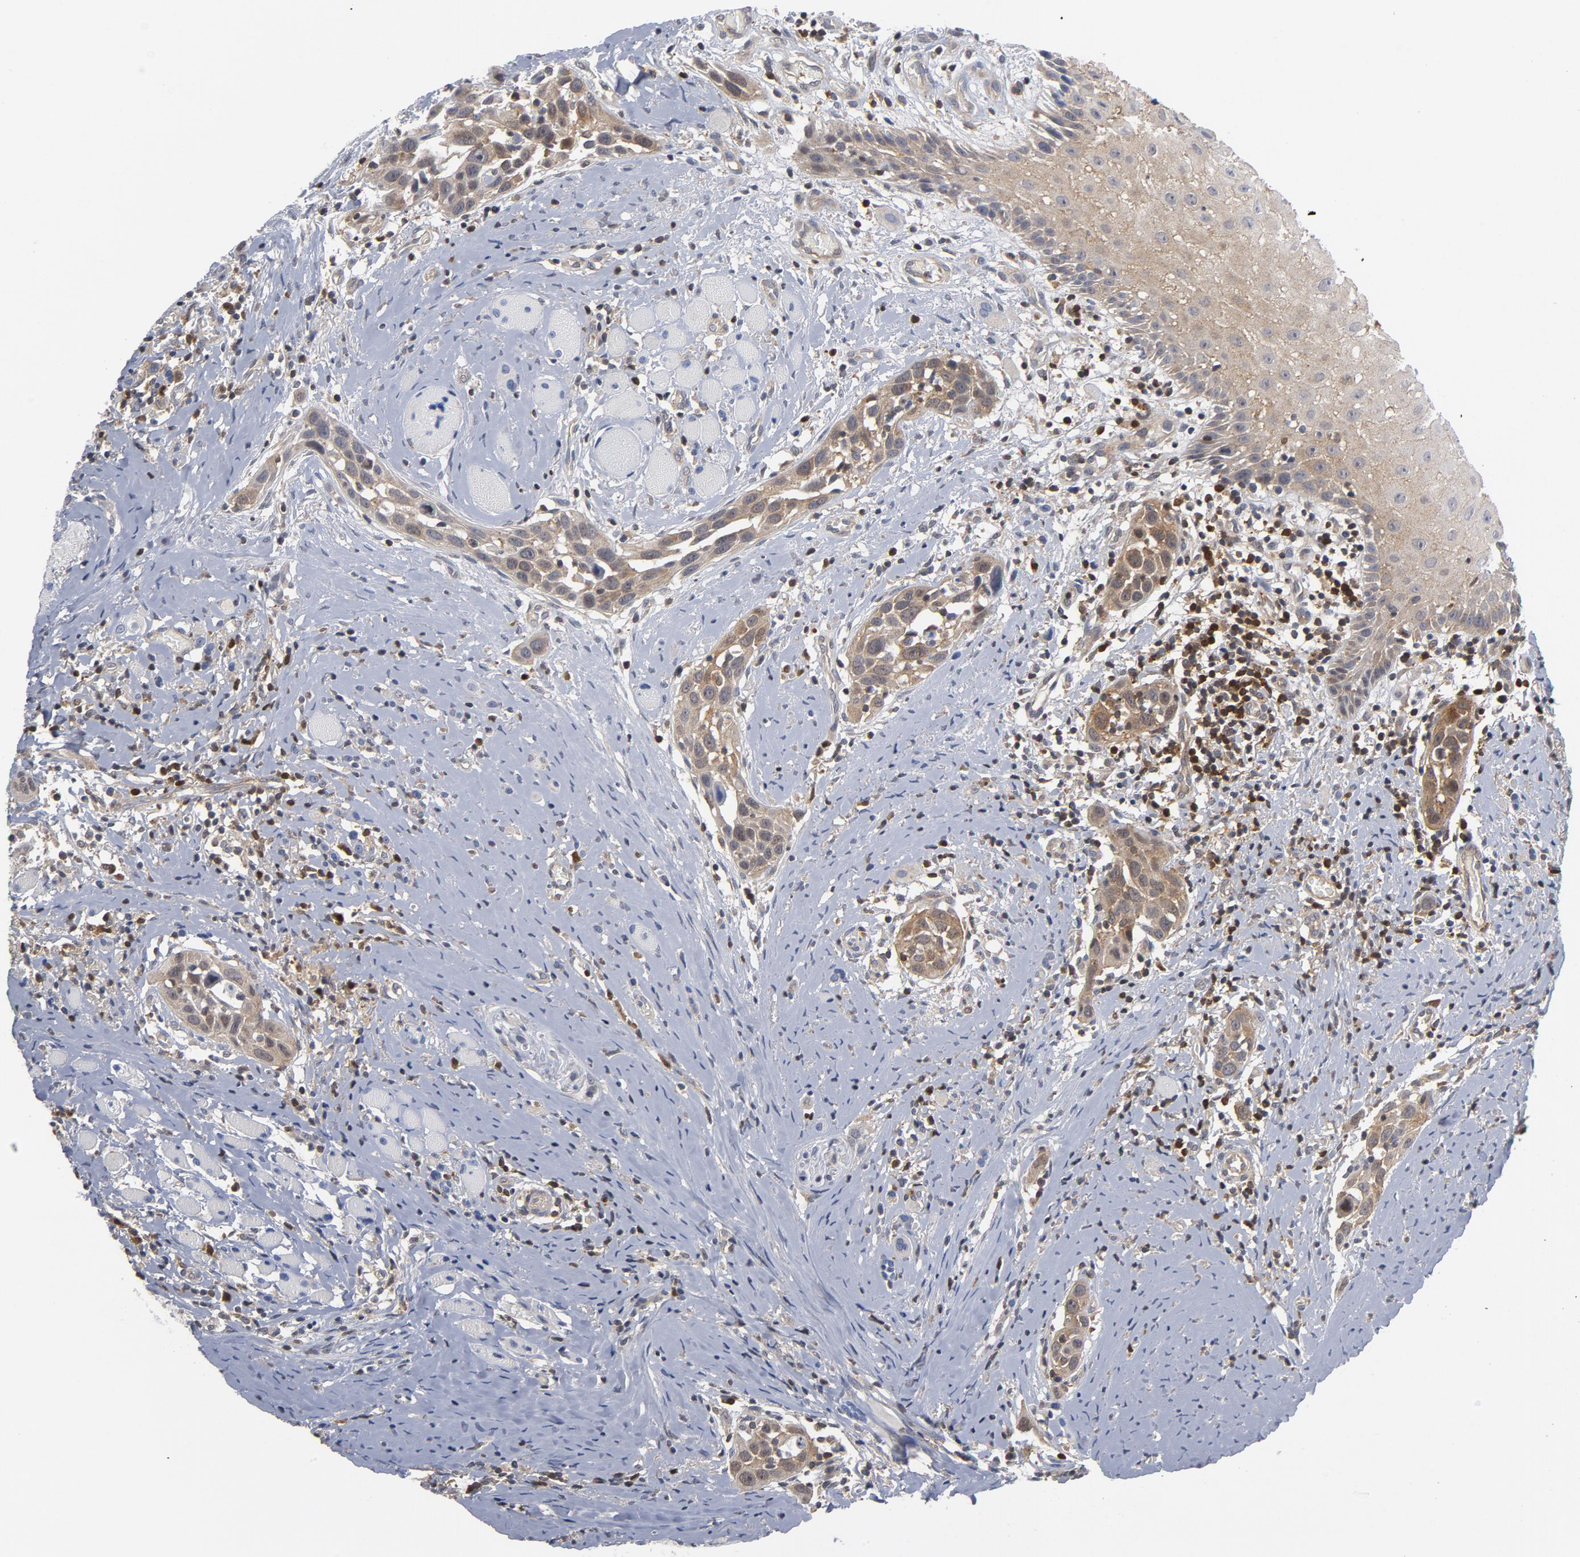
{"staining": {"intensity": "weak", "quantity": ">75%", "location": "cytoplasmic/membranous"}, "tissue": "head and neck cancer", "cell_type": "Tumor cells", "image_type": "cancer", "snomed": [{"axis": "morphology", "description": "Squamous cell carcinoma, NOS"}, {"axis": "topography", "description": "Oral tissue"}, {"axis": "topography", "description": "Head-Neck"}], "caption": "Immunohistochemical staining of human head and neck squamous cell carcinoma displays low levels of weak cytoplasmic/membranous protein positivity in approximately >75% of tumor cells.", "gene": "TRADD", "patient": {"sex": "female", "age": 50}}